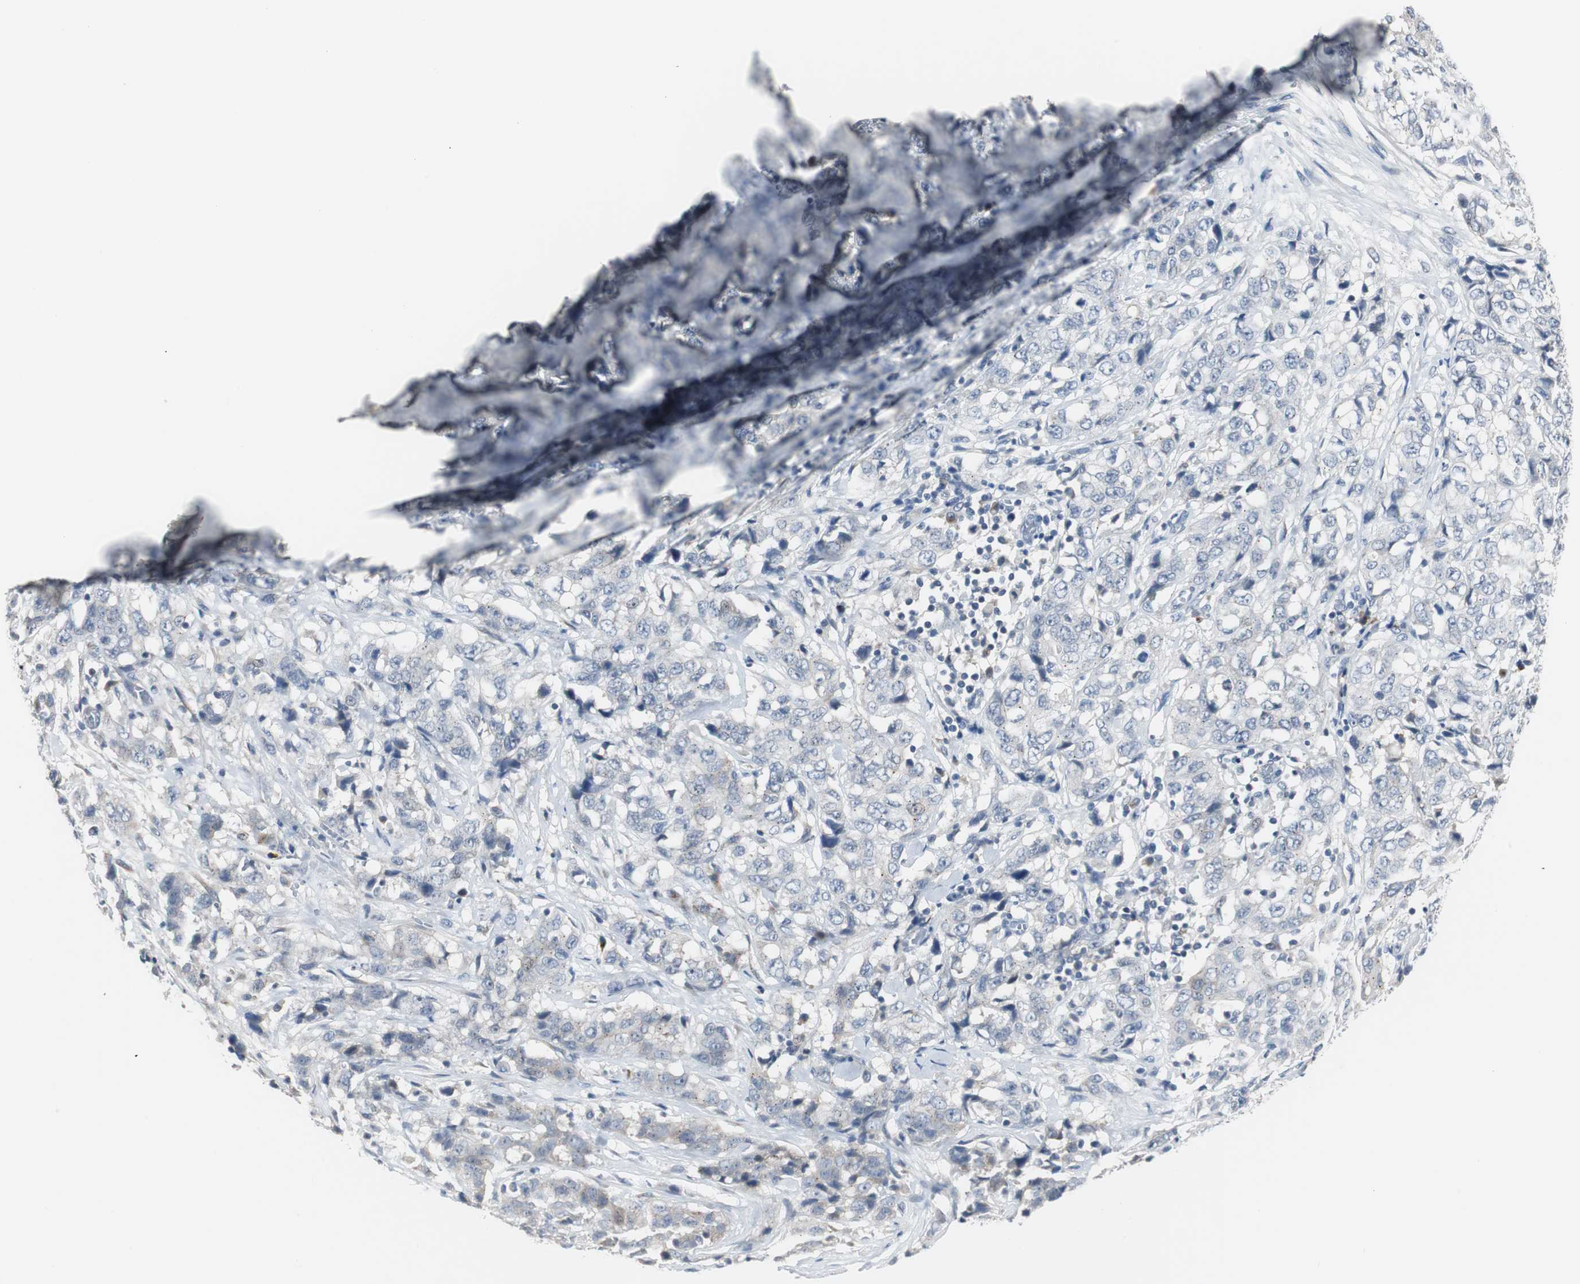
{"staining": {"intensity": "negative", "quantity": "none", "location": "none"}, "tissue": "stomach cancer", "cell_type": "Tumor cells", "image_type": "cancer", "snomed": [{"axis": "morphology", "description": "Adenocarcinoma, NOS"}, {"axis": "topography", "description": "Stomach"}], "caption": "The photomicrograph exhibits no staining of tumor cells in stomach cancer (adenocarcinoma). (Brightfield microscopy of DAB IHC at high magnification).", "gene": "SOX30", "patient": {"sex": "male", "age": 48}}